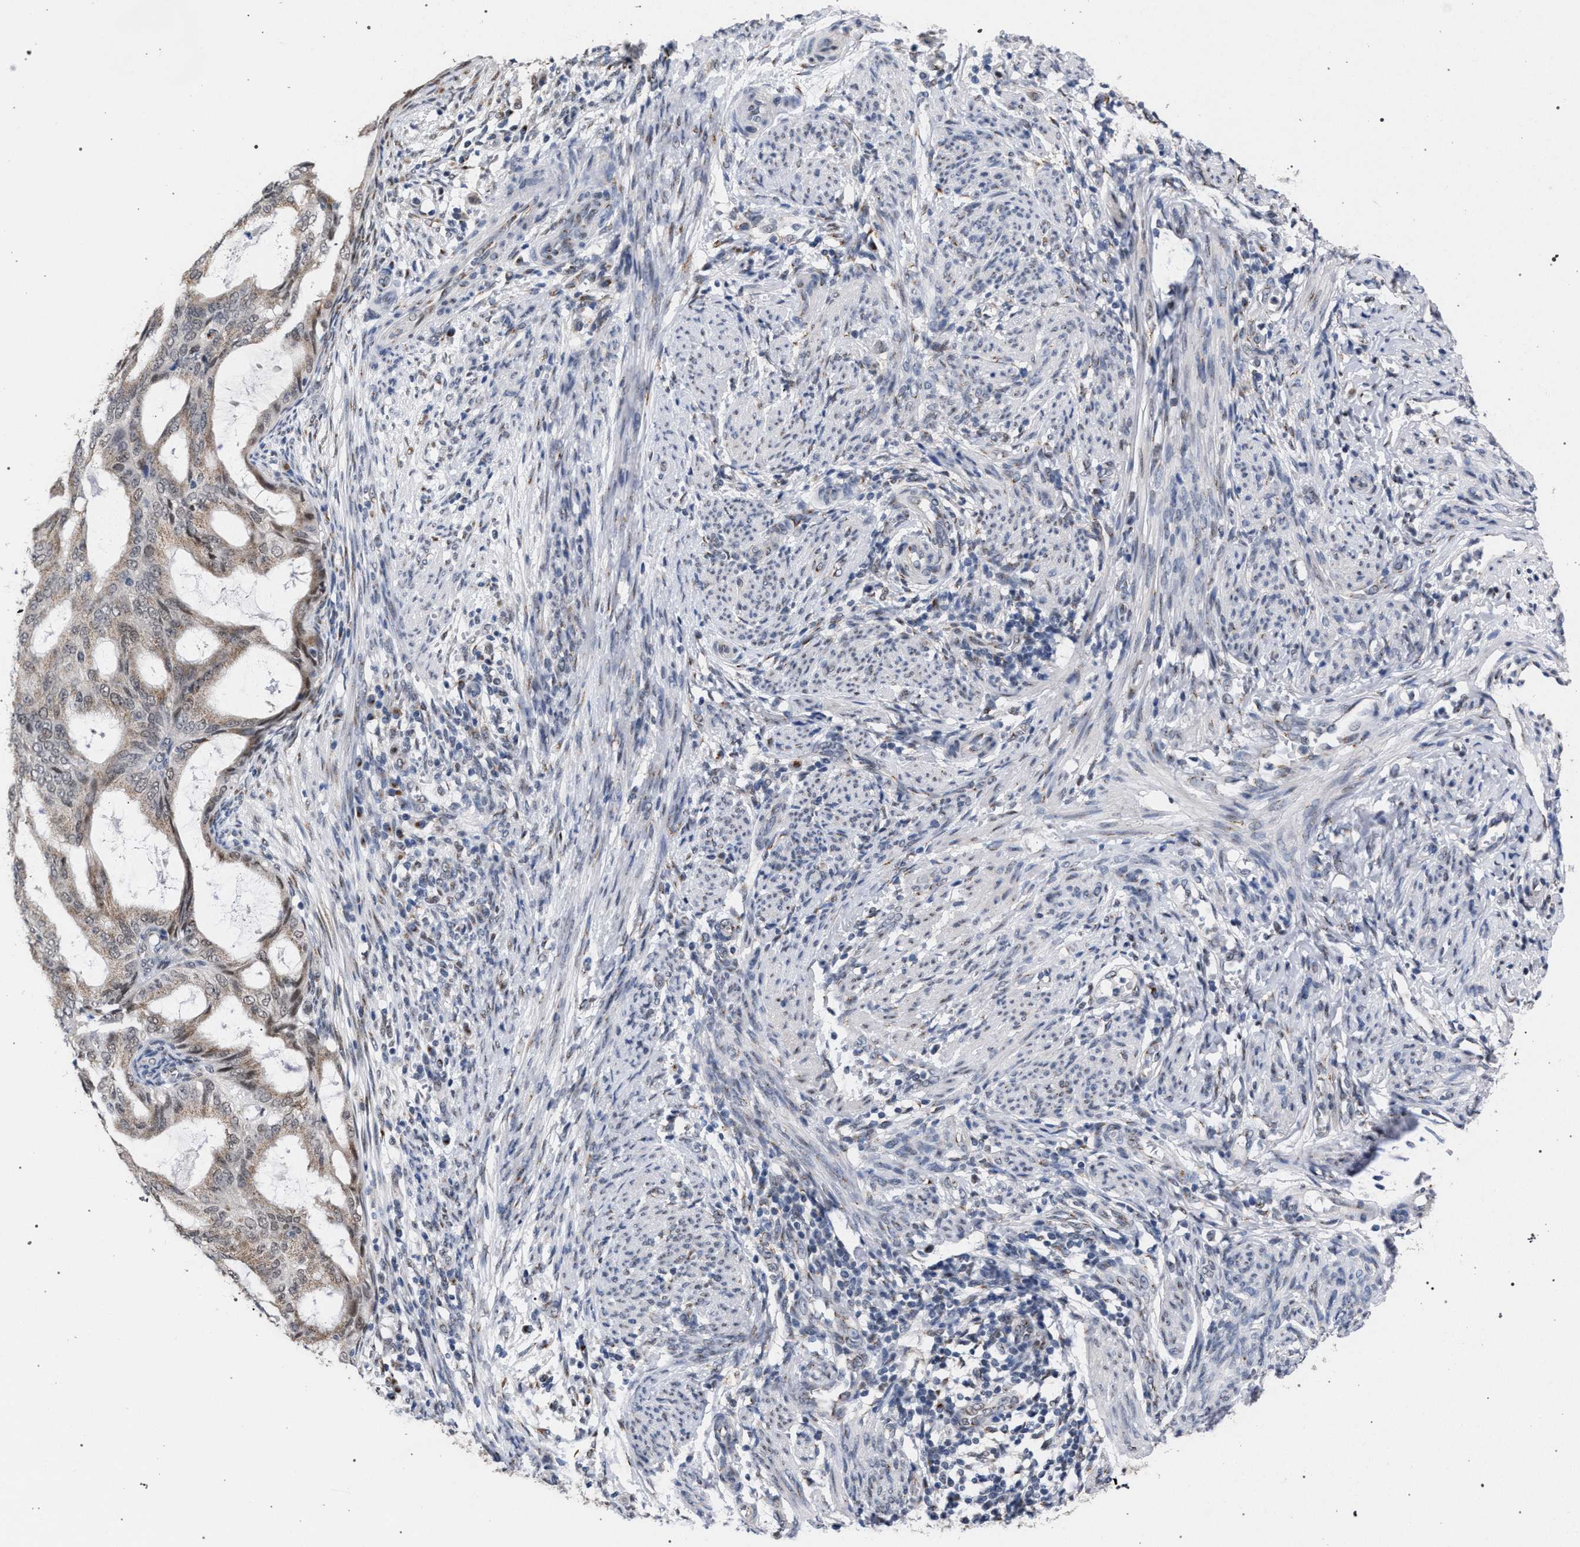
{"staining": {"intensity": "moderate", "quantity": "25%-75%", "location": "cytoplasmic/membranous"}, "tissue": "endometrial cancer", "cell_type": "Tumor cells", "image_type": "cancer", "snomed": [{"axis": "morphology", "description": "Adenocarcinoma, NOS"}, {"axis": "topography", "description": "Endometrium"}], "caption": "DAB (3,3'-diaminobenzidine) immunohistochemical staining of adenocarcinoma (endometrial) reveals moderate cytoplasmic/membranous protein positivity in about 25%-75% of tumor cells. (Stains: DAB in brown, nuclei in blue, Microscopy: brightfield microscopy at high magnification).", "gene": "GOLGA2", "patient": {"sex": "female", "age": 58}}